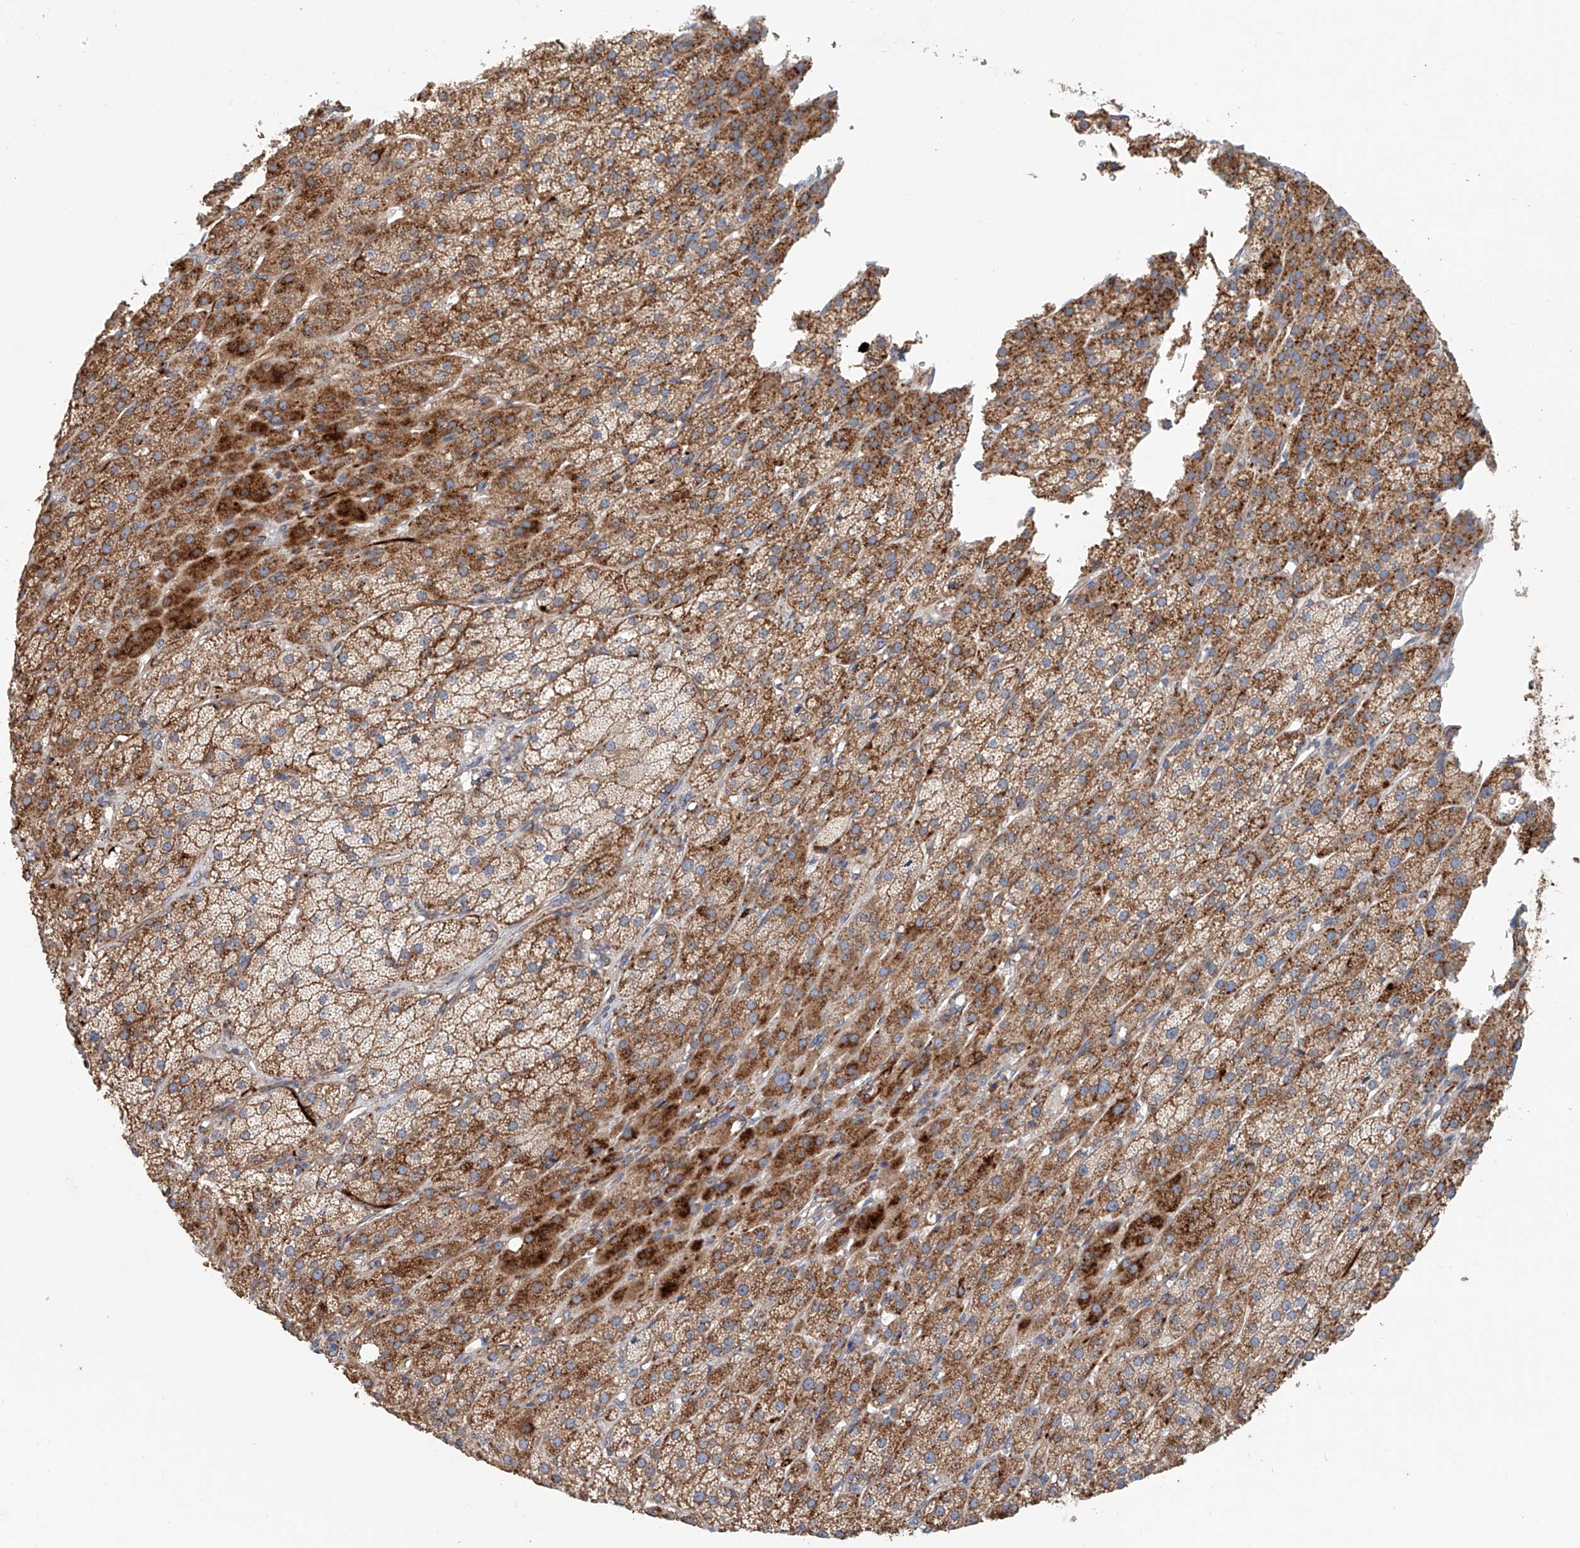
{"staining": {"intensity": "strong", "quantity": "25%-75%", "location": "cytoplasmic/membranous"}, "tissue": "adrenal gland", "cell_type": "Glandular cells", "image_type": "normal", "snomed": [{"axis": "morphology", "description": "Normal tissue, NOS"}, {"axis": "topography", "description": "Adrenal gland"}], "caption": "Protein staining displays strong cytoplasmic/membranous positivity in about 25%-75% of glandular cells in benign adrenal gland. Using DAB (brown) and hematoxylin (blue) stains, captured at high magnification using brightfield microscopy.", "gene": "HGSNAT", "patient": {"sex": "female", "age": 57}}